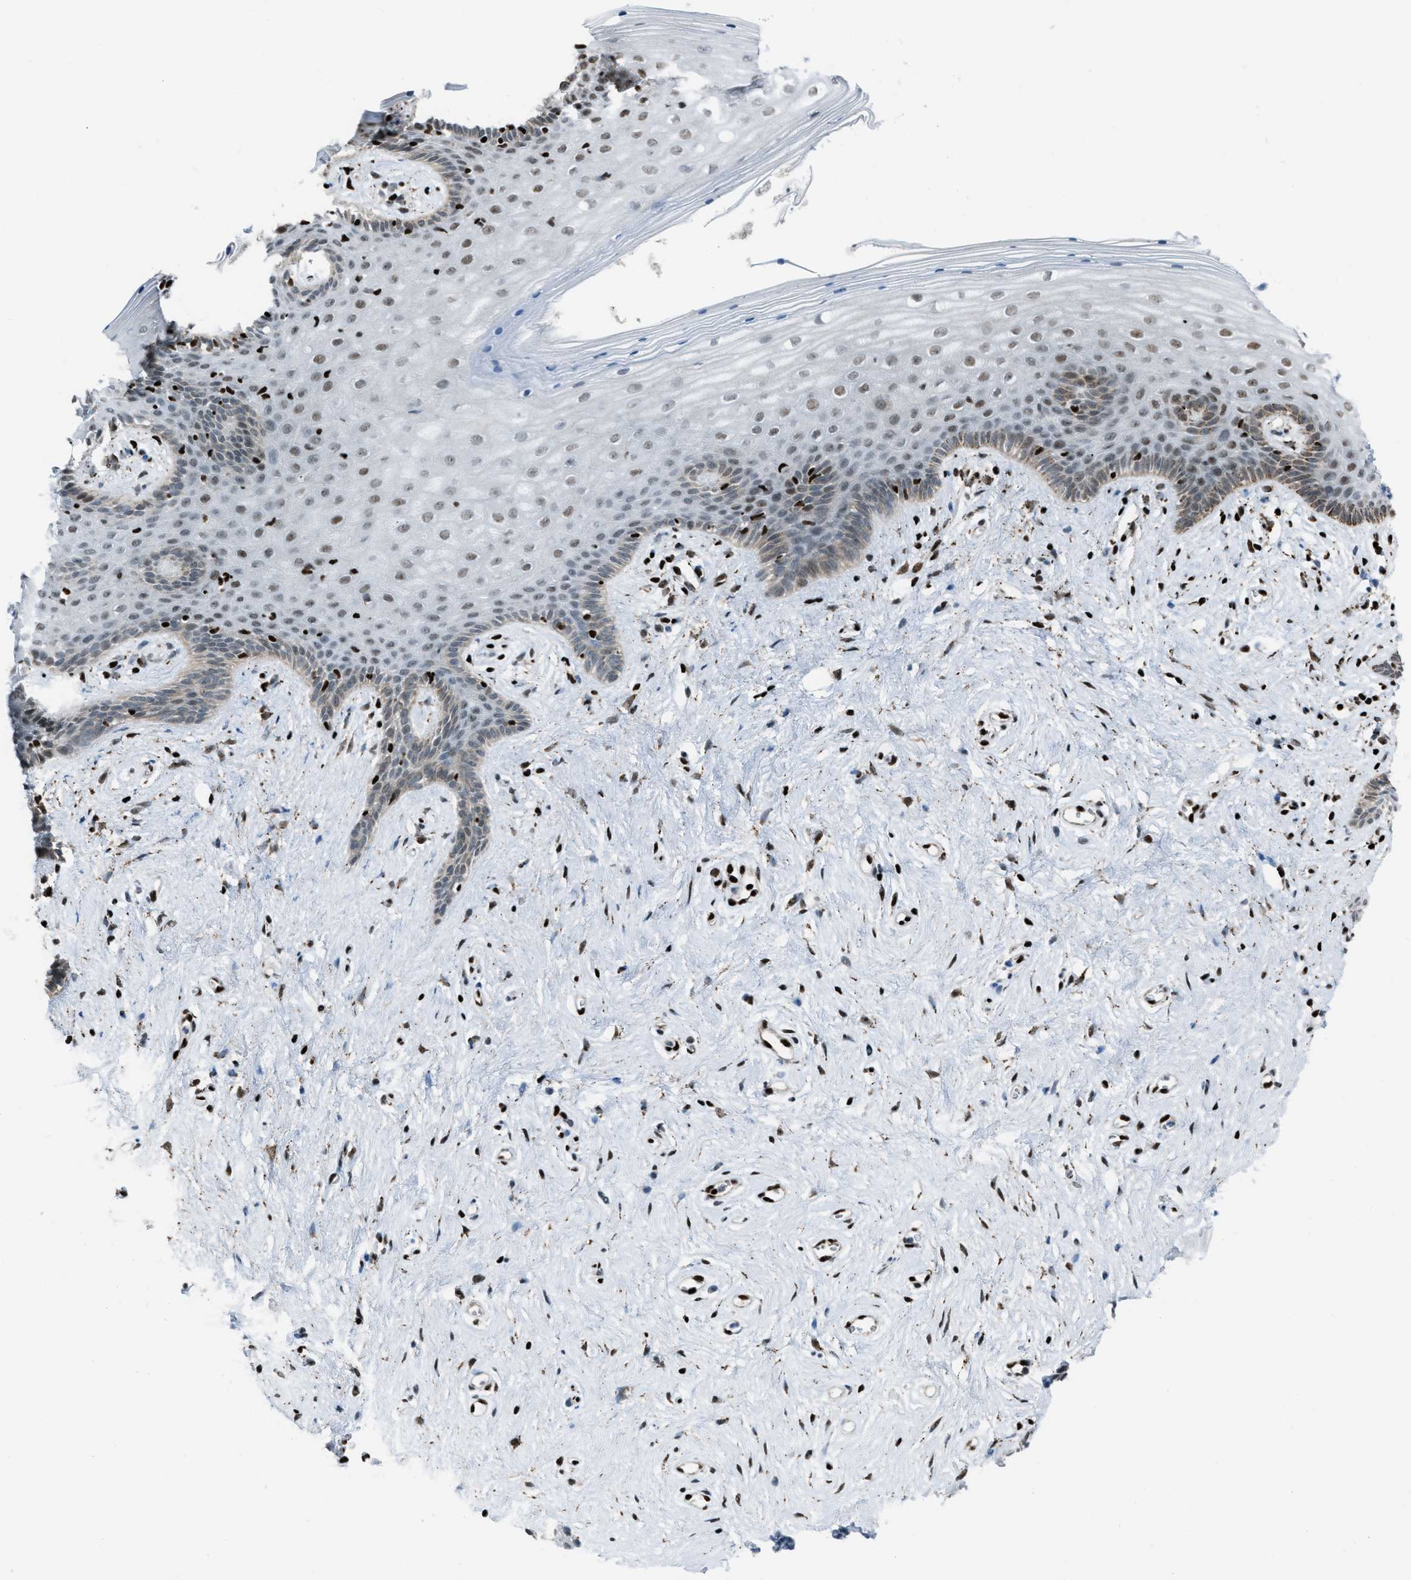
{"staining": {"intensity": "moderate", "quantity": "25%-75%", "location": "cytoplasmic/membranous,nuclear"}, "tissue": "vagina", "cell_type": "Squamous epithelial cells", "image_type": "normal", "snomed": [{"axis": "morphology", "description": "Normal tissue, NOS"}, {"axis": "topography", "description": "Vagina"}], "caption": "DAB (3,3'-diaminobenzidine) immunohistochemical staining of unremarkable human vagina shows moderate cytoplasmic/membranous,nuclear protein staining in about 25%-75% of squamous epithelial cells. The protein is shown in brown color, while the nuclei are stained blue.", "gene": "SLFN5", "patient": {"sex": "female", "age": 44}}